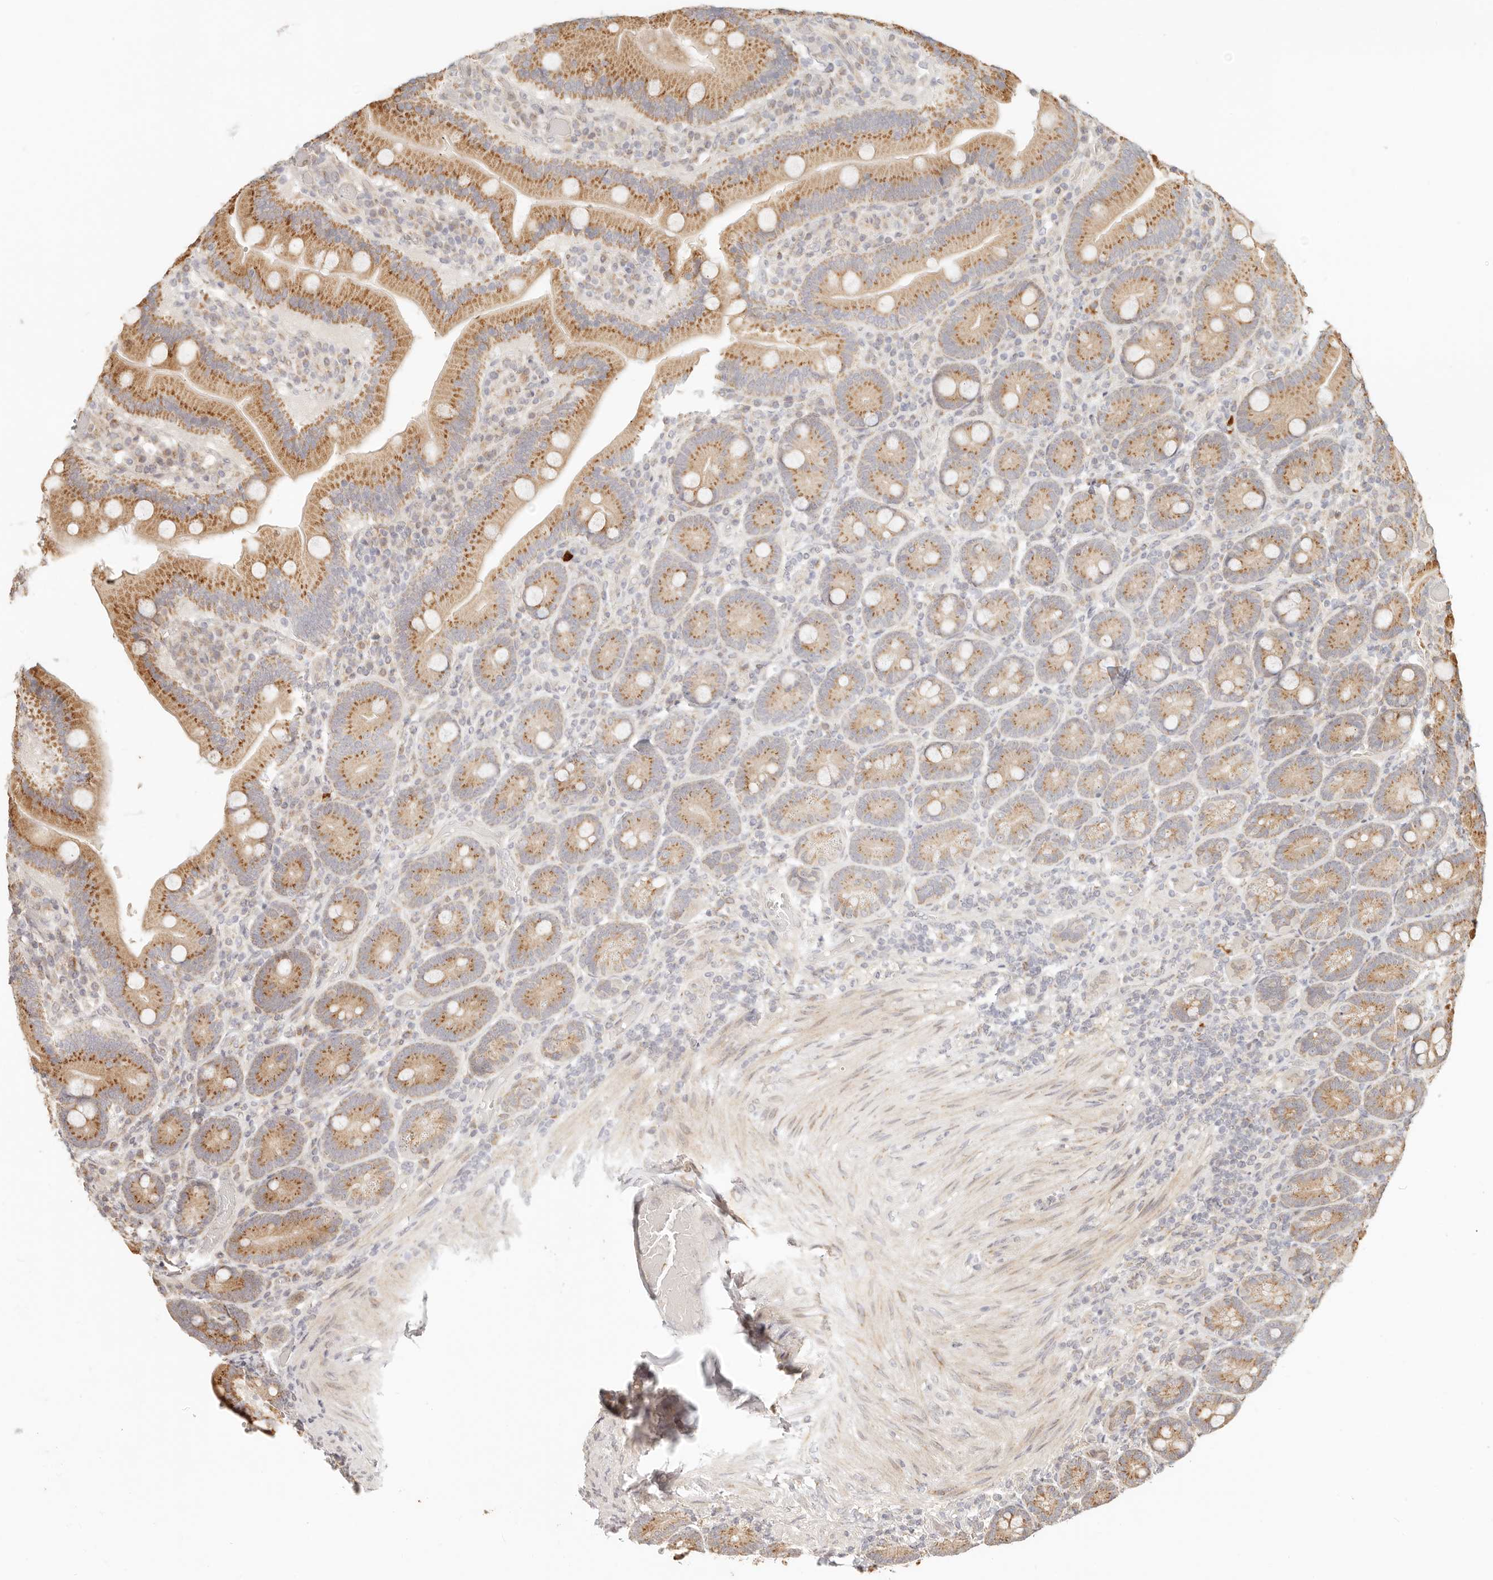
{"staining": {"intensity": "moderate", "quantity": ">75%", "location": "cytoplasmic/membranous"}, "tissue": "duodenum", "cell_type": "Glandular cells", "image_type": "normal", "snomed": [{"axis": "morphology", "description": "Normal tissue, NOS"}, {"axis": "topography", "description": "Duodenum"}], "caption": "Protein staining reveals moderate cytoplasmic/membranous expression in about >75% of glandular cells in unremarkable duodenum.", "gene": "FAM20B", "patient": {"sex": "female", "age": 62}}